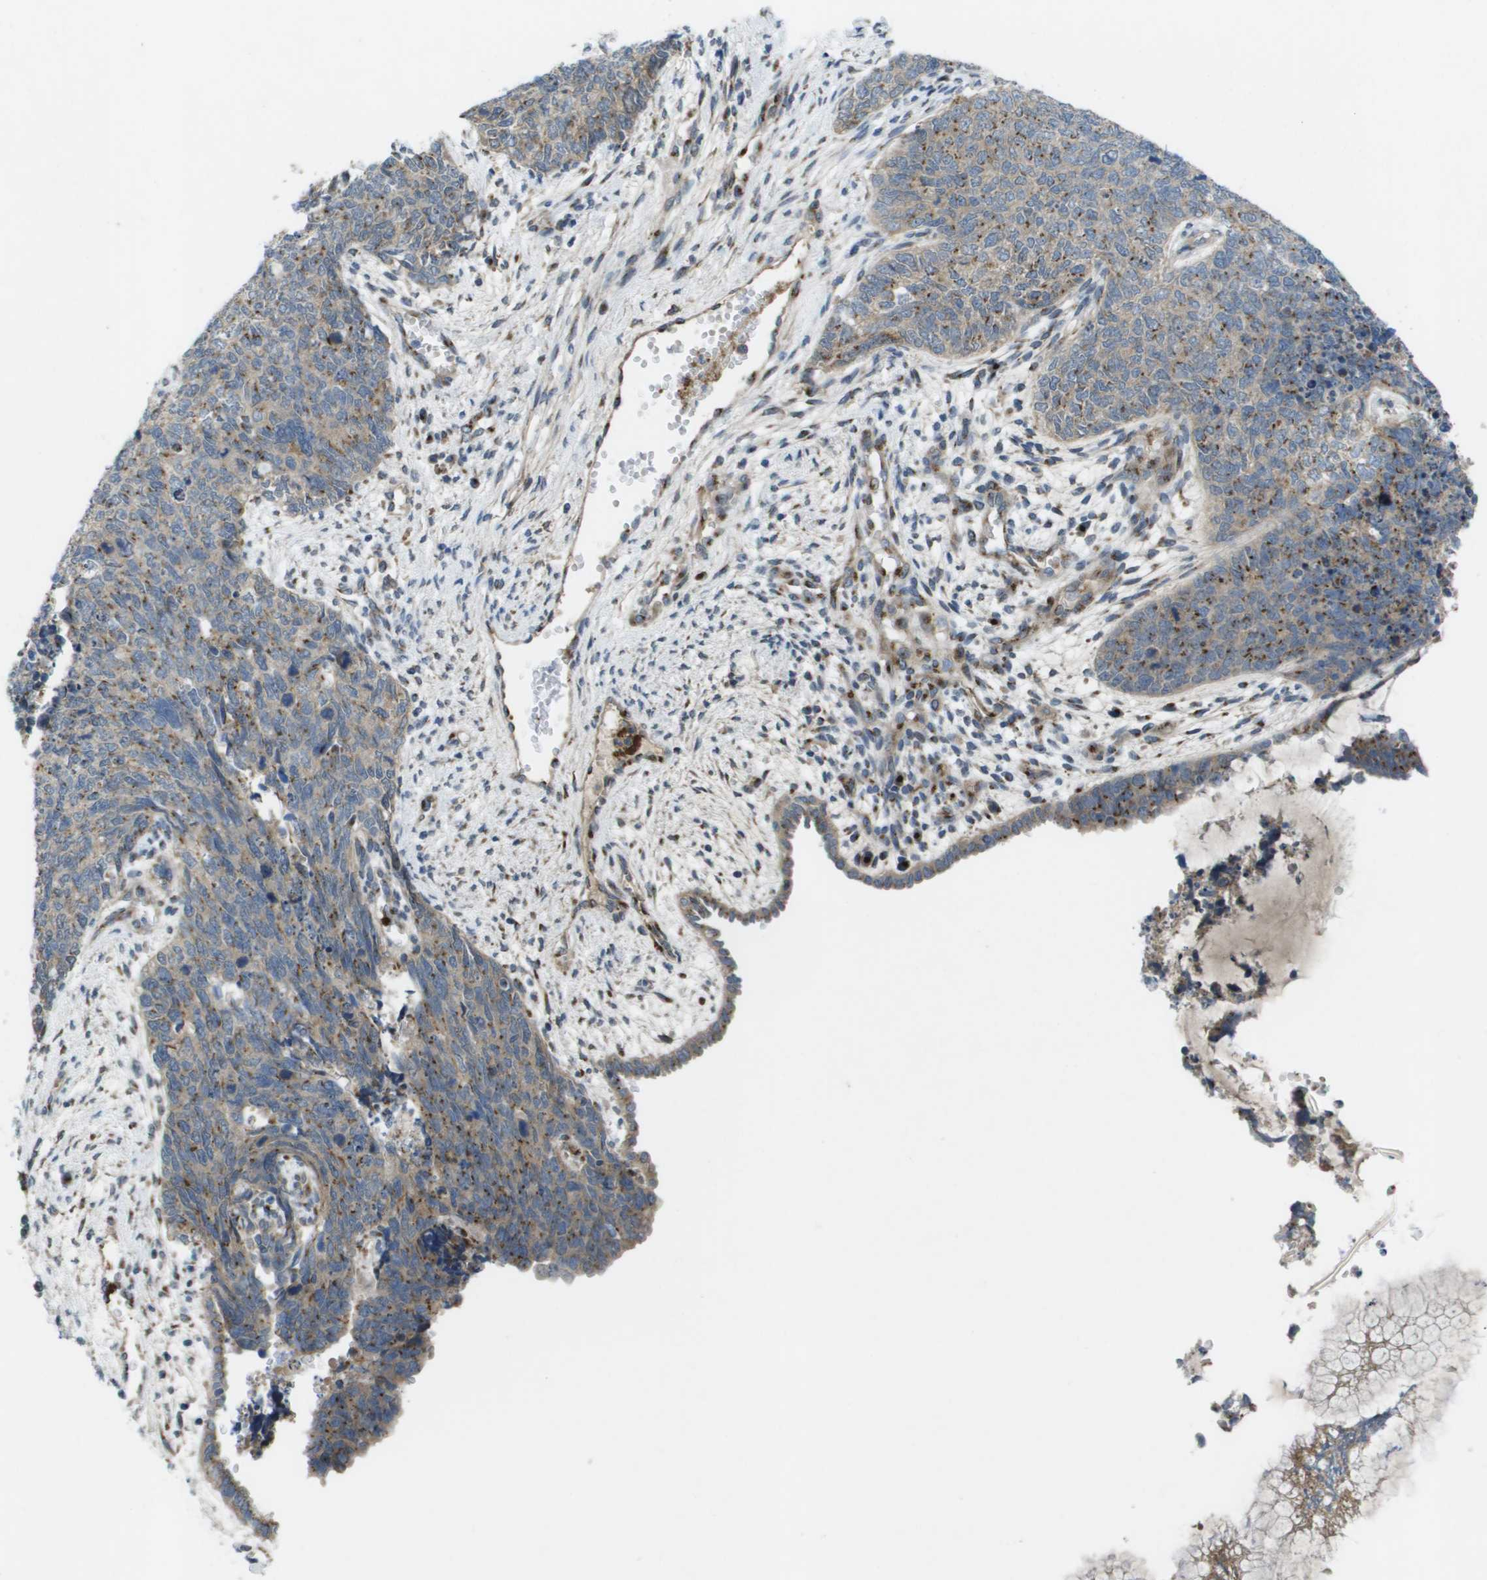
{"staining": {"intensity": "moderate", "quantity": ">75%", "location": "cytoplasmic/membranous"}, "tissue": "cervical cancer", "cell_type": "Tumor cells", "image_type": "cancer", "snomed": [{"axis": "morphology", "description": "Squamous cell carcinoma, NOS"}, {"axis": "topography", "description": "Cervix"}], "caption": "A brown stain highlights moderate cytoplasmic/membranous positivity of a protein in human cervical cancer tumor cells.", "gene": "QSOX2", "patient": {"sex": "female", "age": 63}}